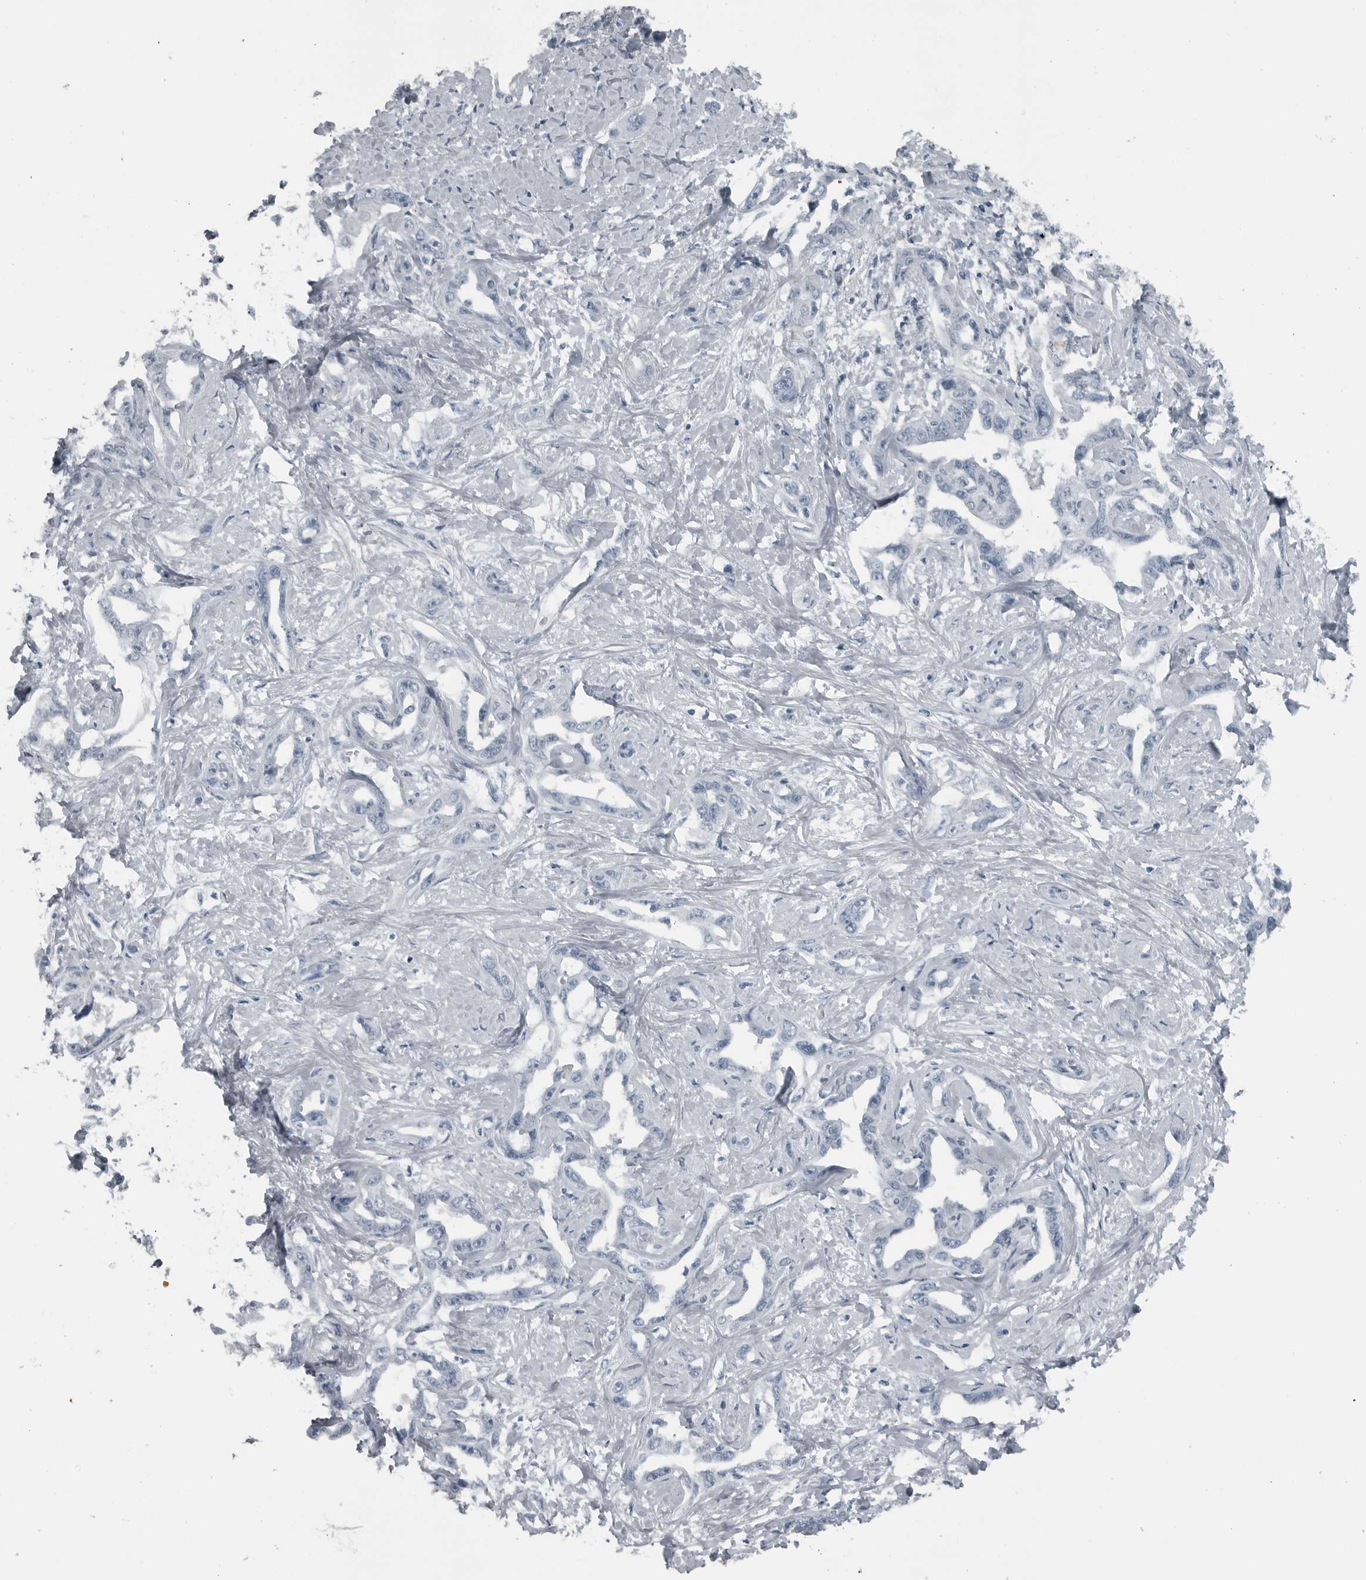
{"staining": {"intensity": "negative", "quantity": "none", "location": "none"}, "tissue": "liver cancer", "cell_type": "Tumor cells", "image_type": "cancer", "snomed": [{"axis": "morphology", "description": "Cholangiocarcinoma"}, {"axis": "topography", "description": "Liver"}], "caption": "DAB (3,3'-diaminobenzidine) immunohistochemical staining of human liver cholangiocarcinoma displays no significant expression in tumor cells.", "gene": "GAK", "patient": {"sex": "male", "age": 59}}